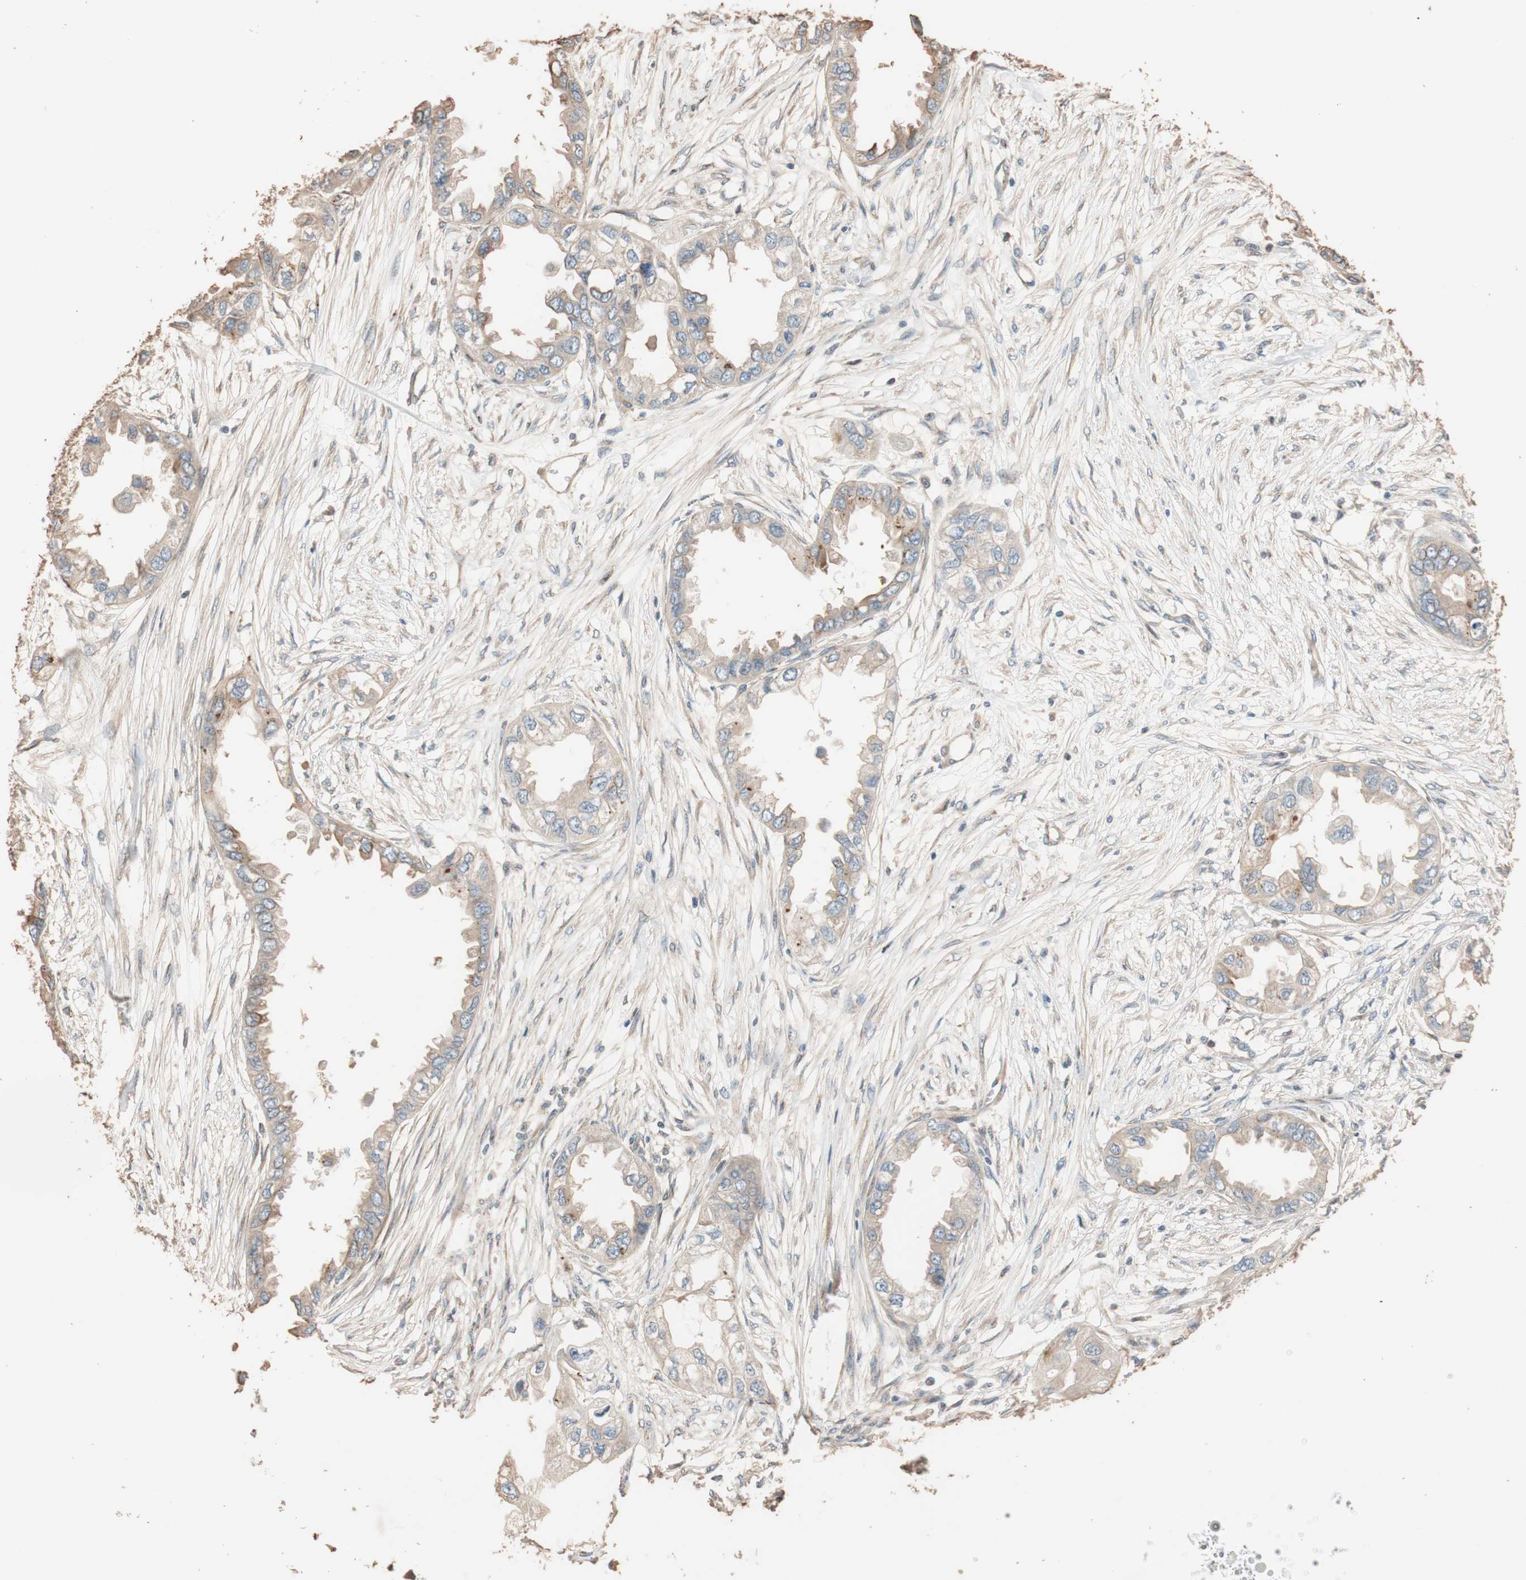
{"staining": {"intensity": "weak", "quantity": "25%-75%", "location": "cytoplasmic/membranous"}, "tissue": "endometrial cancer", "cell_type": "Tumor cells", "image_type": "cancer", "snomed": [{"axis": "morphology", "description": "Adenocarcinoma, NOS"}, {"axis": "topography", "description": "Endometrium"}], "caption": "DAB immunohistochemical staining of human adenocarcinoma (endometrial) exhibits weak cytoplasmic/membranous protein staining in approximately 25%-75% of tumor cells. (DAB (3,3'-diaminobenzidine) = brown stain, brightfield microscopy at high magnification).", "gene": "TUBB", "patient": {"sex": "female", "age": 67}}